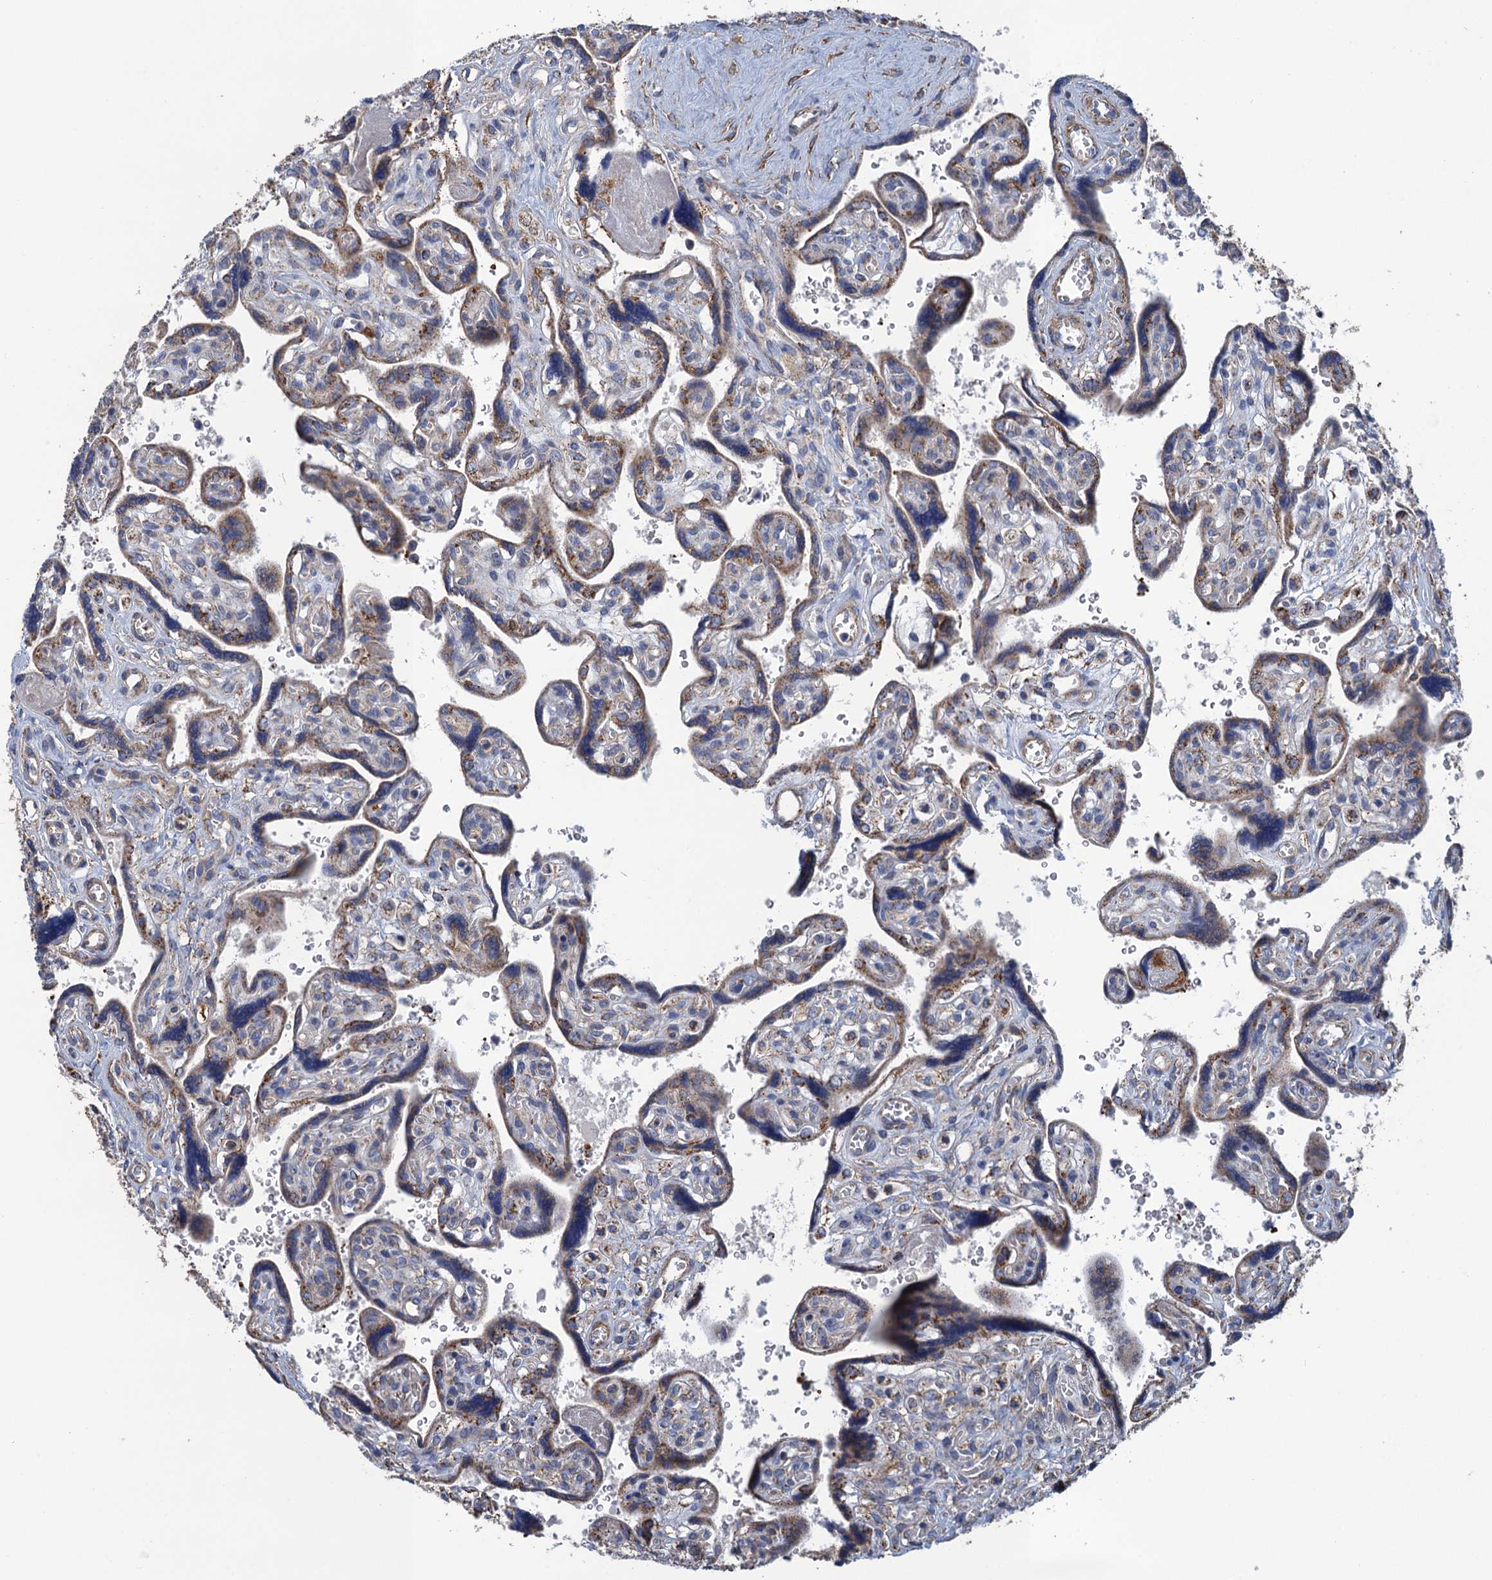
{"staining": {"intensity": "weak", "quantity": "25%-75%", "location": "cytoplasmic/membranous"}, "tissue": "placenta", "cell_type": "Trophoblastic cells", "image_type": "normal", "snomed": [{"axis": "morphology", "description": "Normal tissue, NOS"}, {"axis": "topography", "description": "Placenta"}], "caption": "Immunohistochemical staining of benign human placenta reveals low levels of weak cytoplasmic/membranous expression in approximately 25%-75% of trophoblastic cells.", "gene": "ENSG00000260643", "patient": {"sex": "female", "age": 39}}